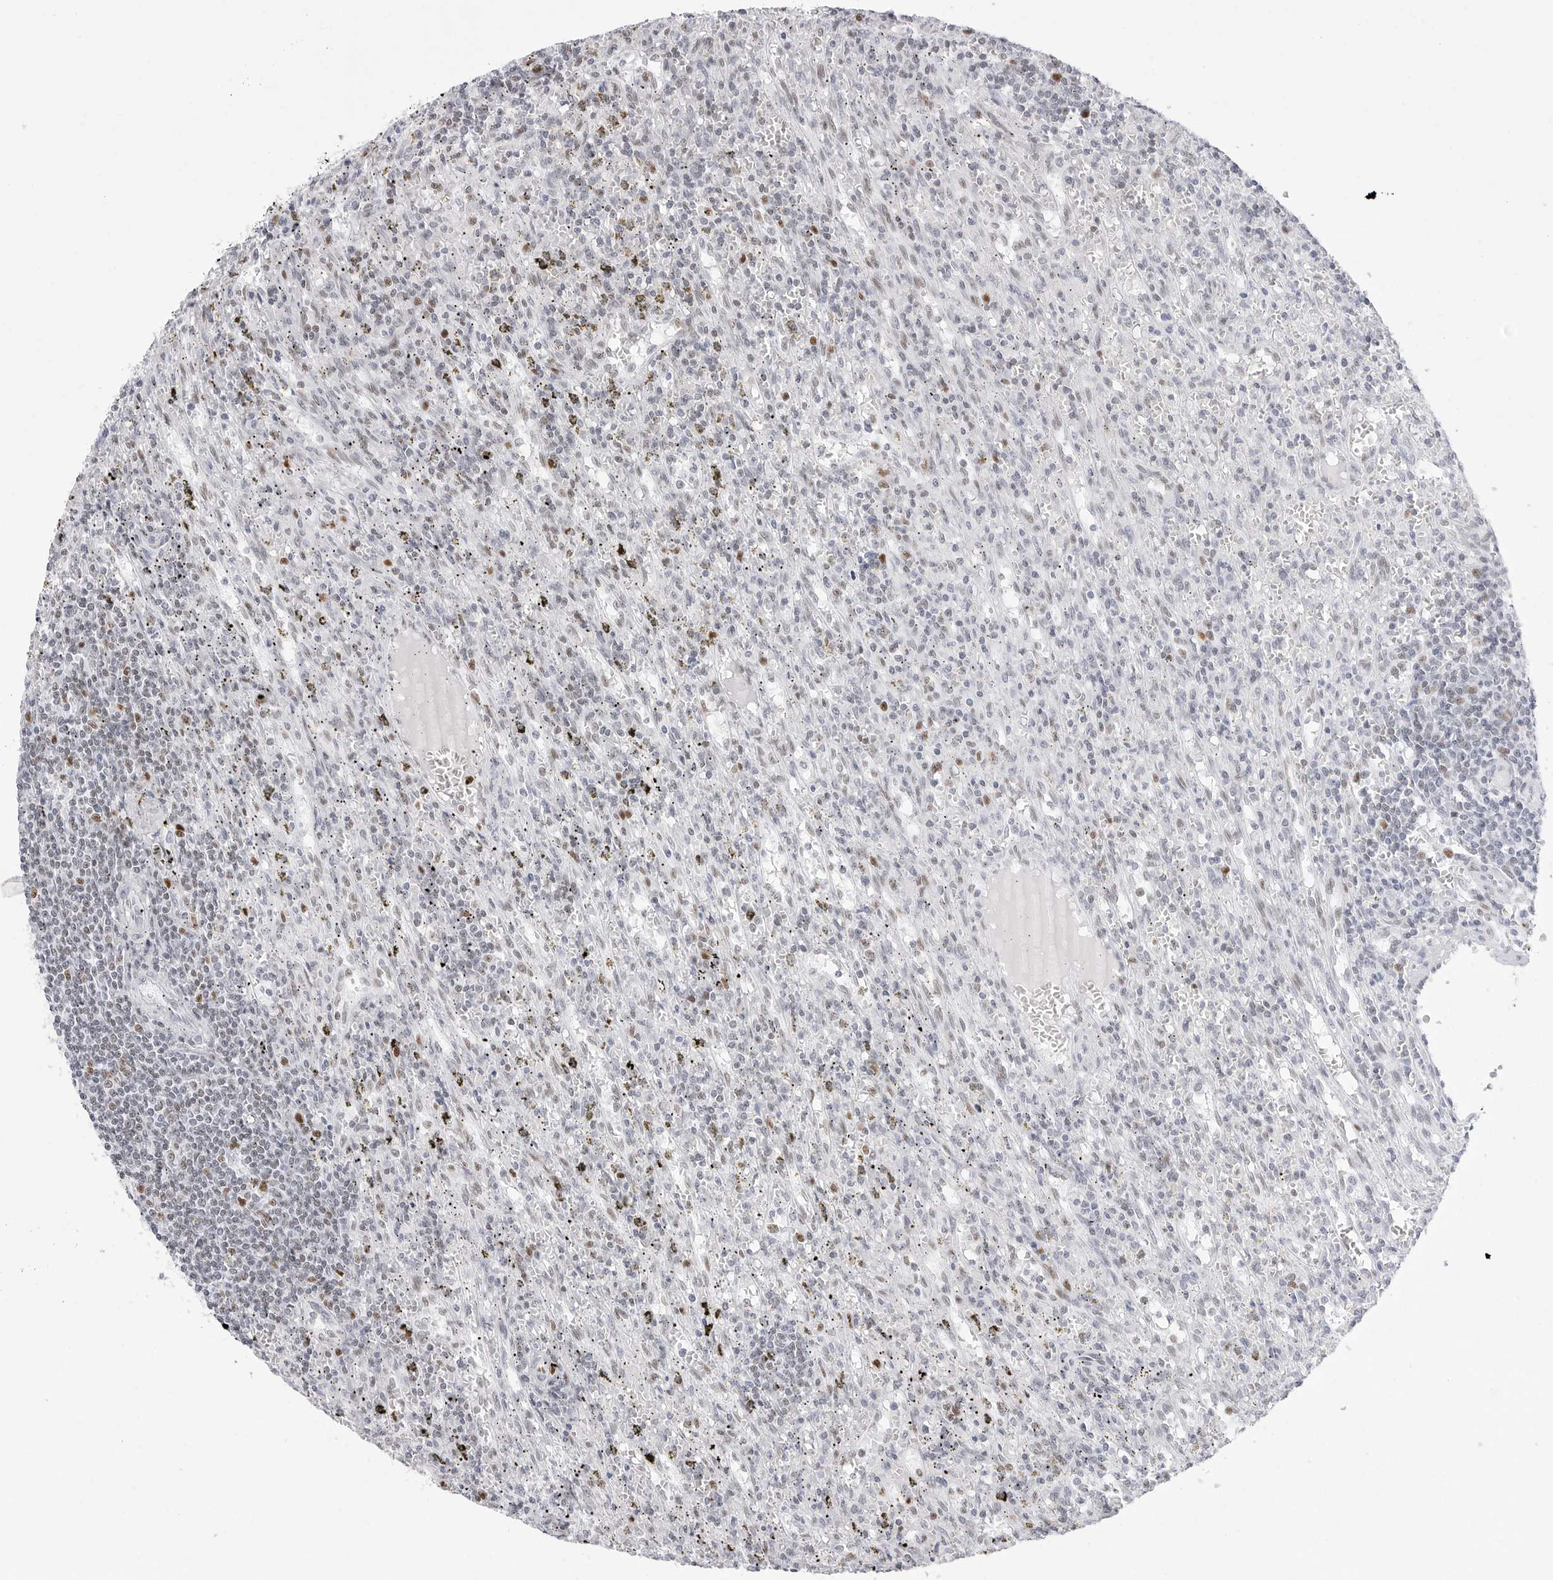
{"staining": {"intensity": "moderate", "quantity": "<25%", "location": "nuclear"}, "tissue": "lymphoma", "cell_type": "Tumor cells", "image_type": "cancer", "snomed": [{"axis": "morphology", "description": "Malignant lymphoma, non-Hodgkin's type, Low grade"}, {"axis": "topography", "description": "Spleen"}], "caption": "Protein expression analysis of human lymphoma reveals moderate nuclear positivity in approximately <25% of tumor cells.", "gene": "NASP", "patient": {"sex": "male", "age": 76}}